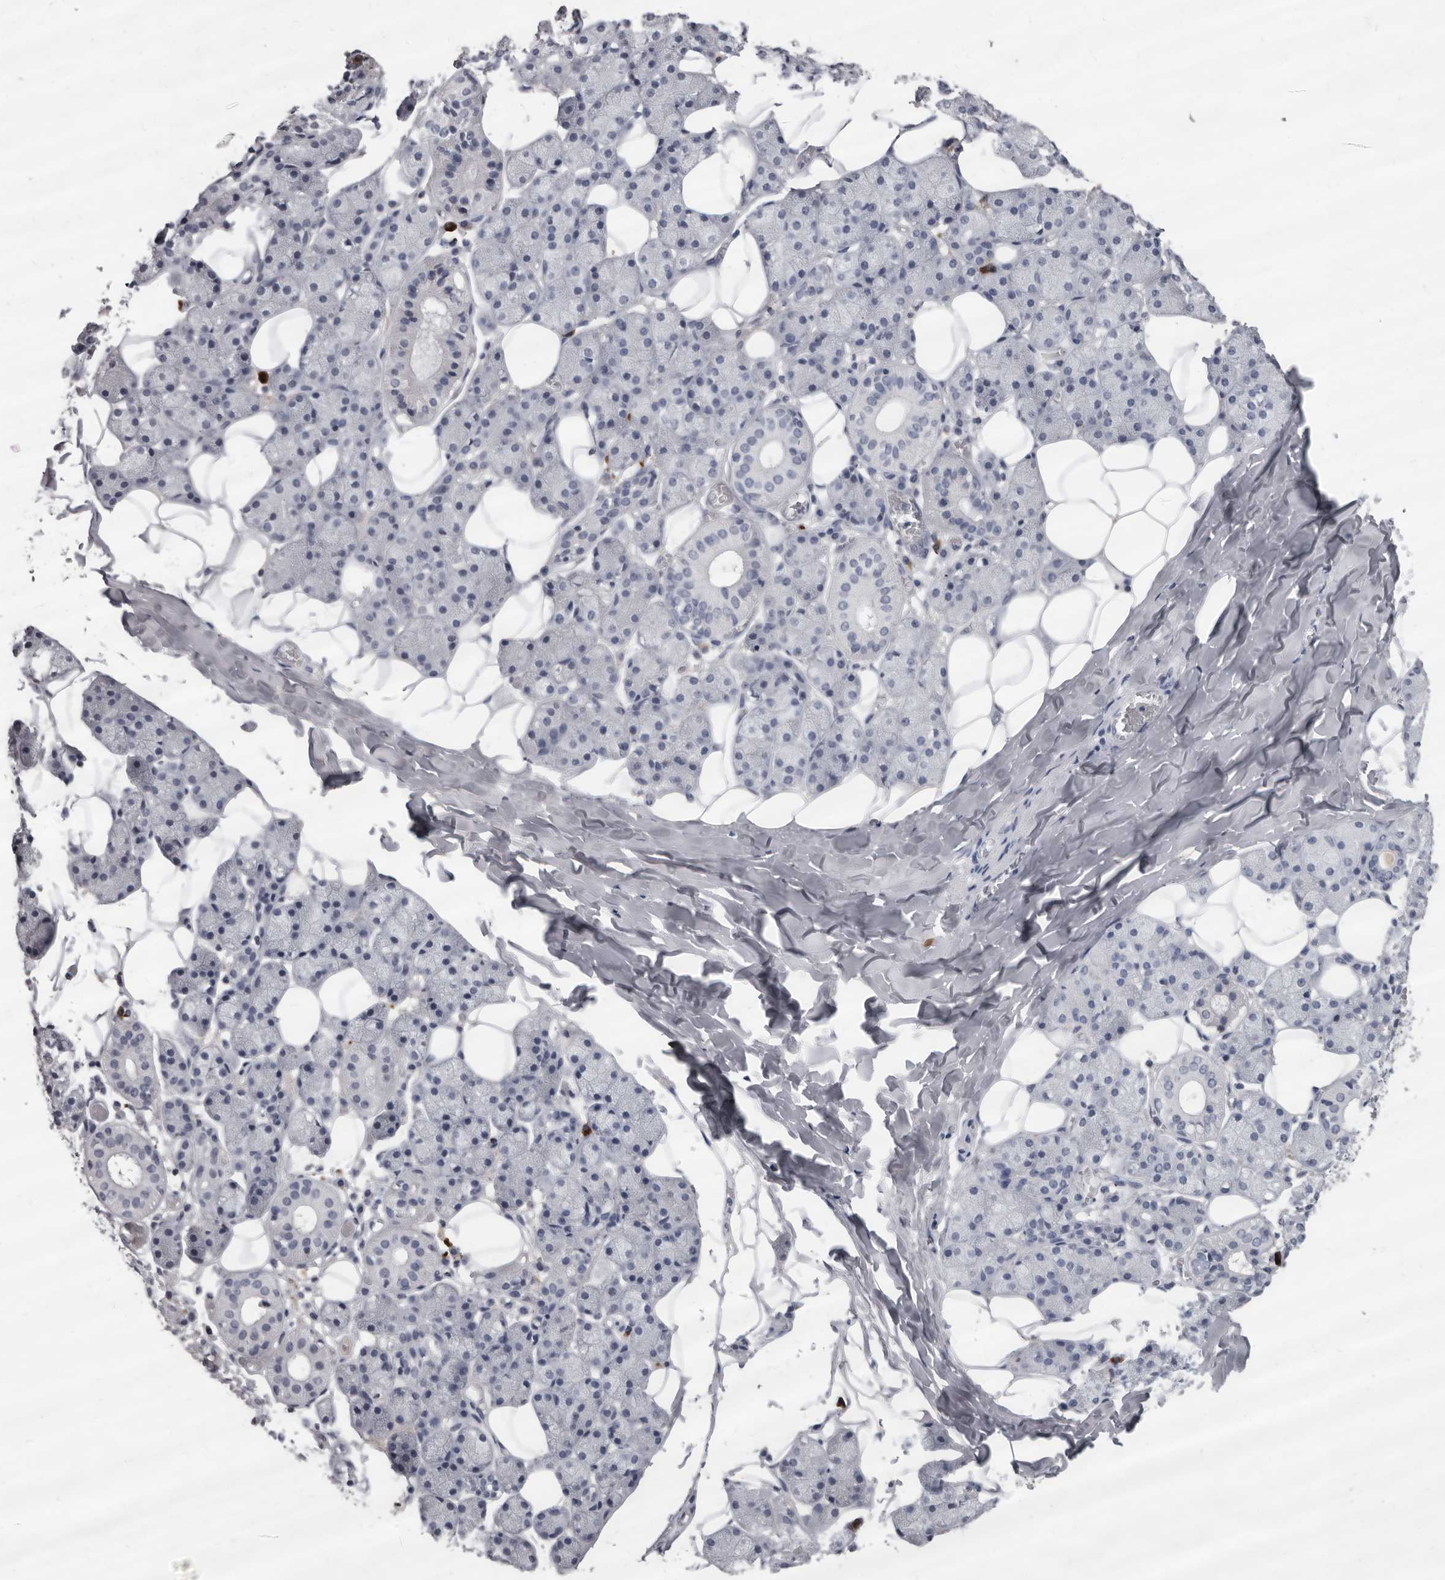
{"staining": {"intensity": "negative", "quantity": "none", "location": "none"}, "tissue": "salivary gland", "cell_type": "Glandular cells", "image_type": "normal", "snomed": [{"axis": "morphology", "description": "Normal tissue, NOS"}, {"axis": "topography", "description": "Salivary gland"}], "caption": "The image displays no significant staining in glandular cells of salivary gland.", "gene": "GZMH", "patient": {"sex": "female", "age": 33}}